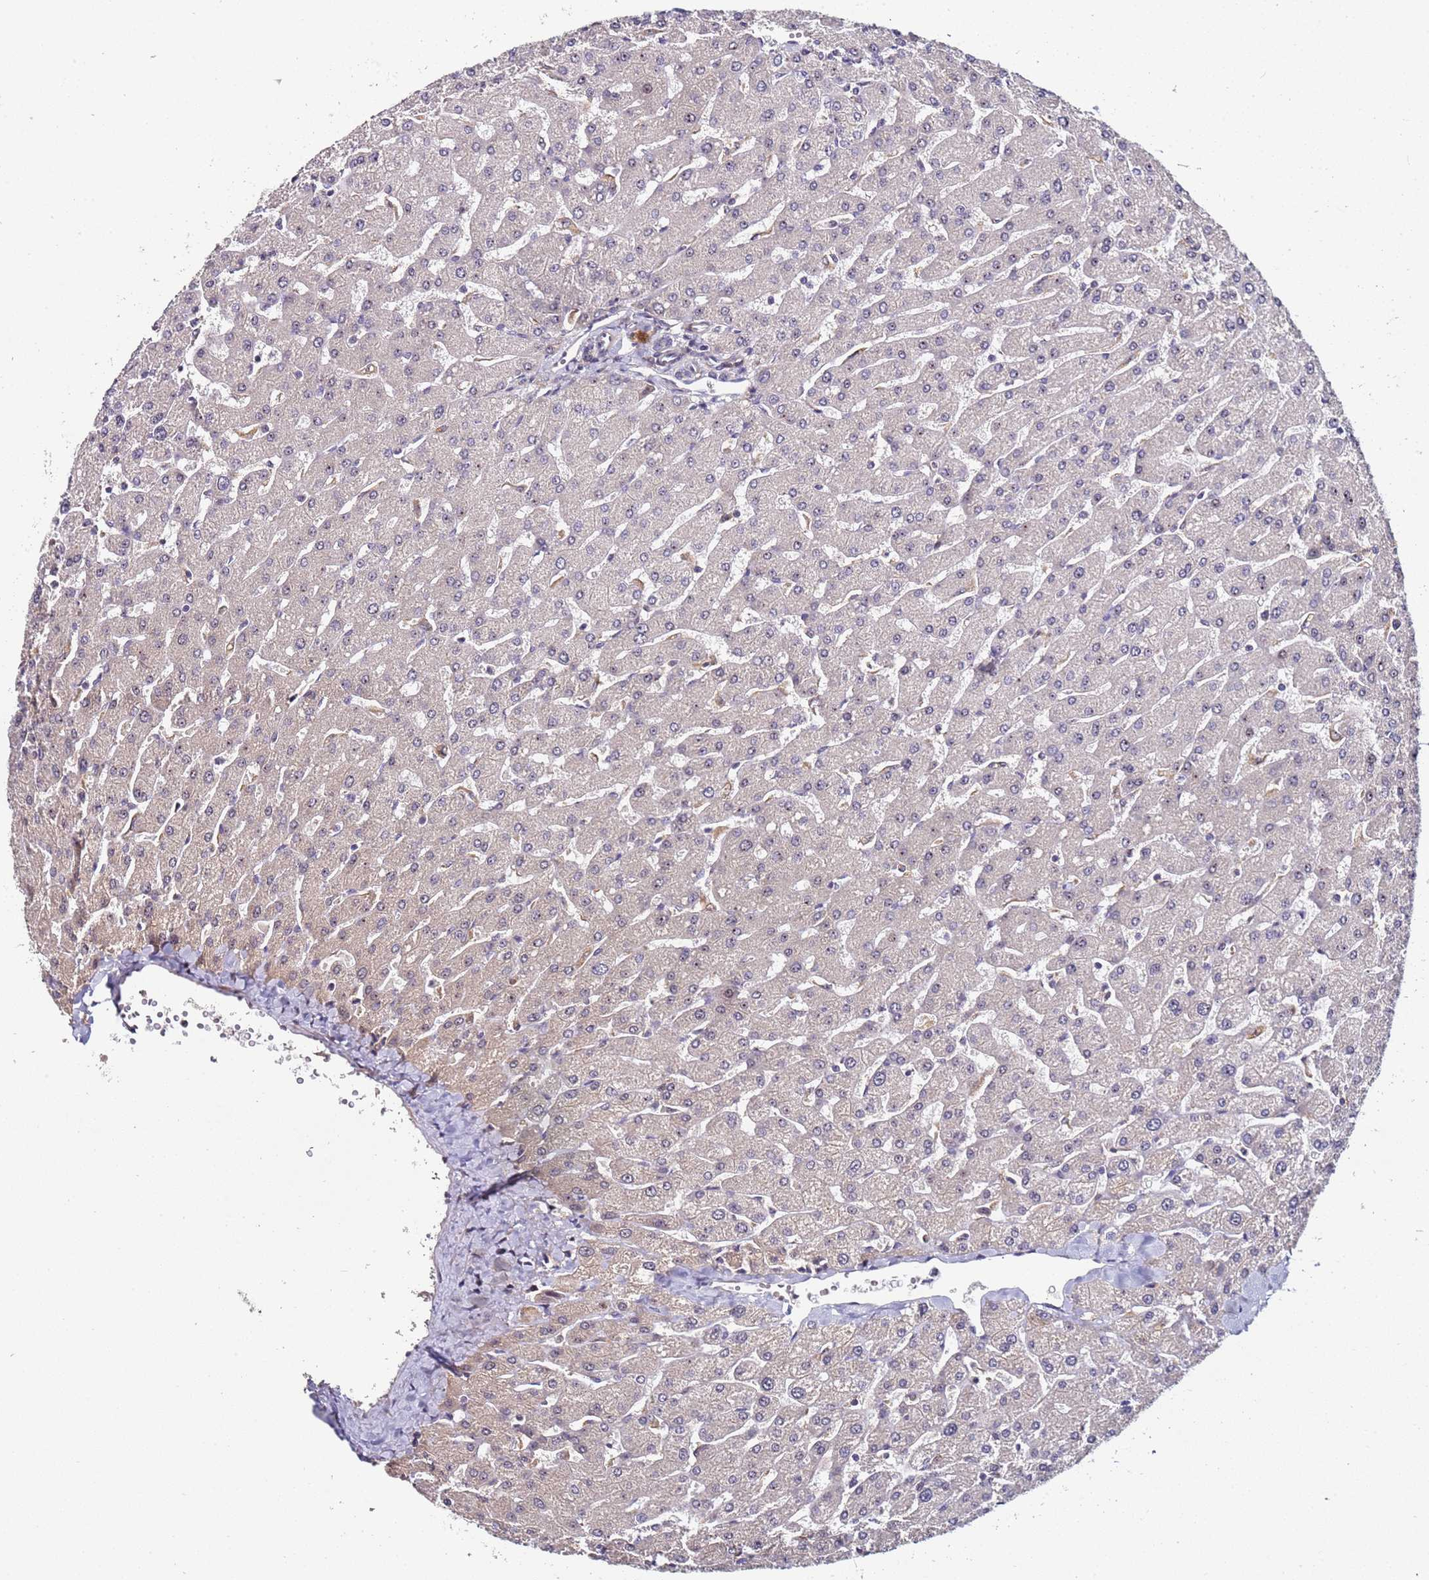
{"staining": {"intensity": "negative", "quantity": "none", "location": "none"}, "tissue": "liver", "cell_type": "Cholangiocytes", "image_type": "normal", "snomed": [{"axis": "morphology", "description": "Normal tissue, NOS"}, {"axis": "topography", "description": "Liver"}], "caption": "High power microscopy histopathology image of an immunohistochemistry (IHC) image of unremarkable liver, revealing no significant expression in cholangiocytes.", "gene": "KRI1", "patient": {"sex": "male", "age": 55}}